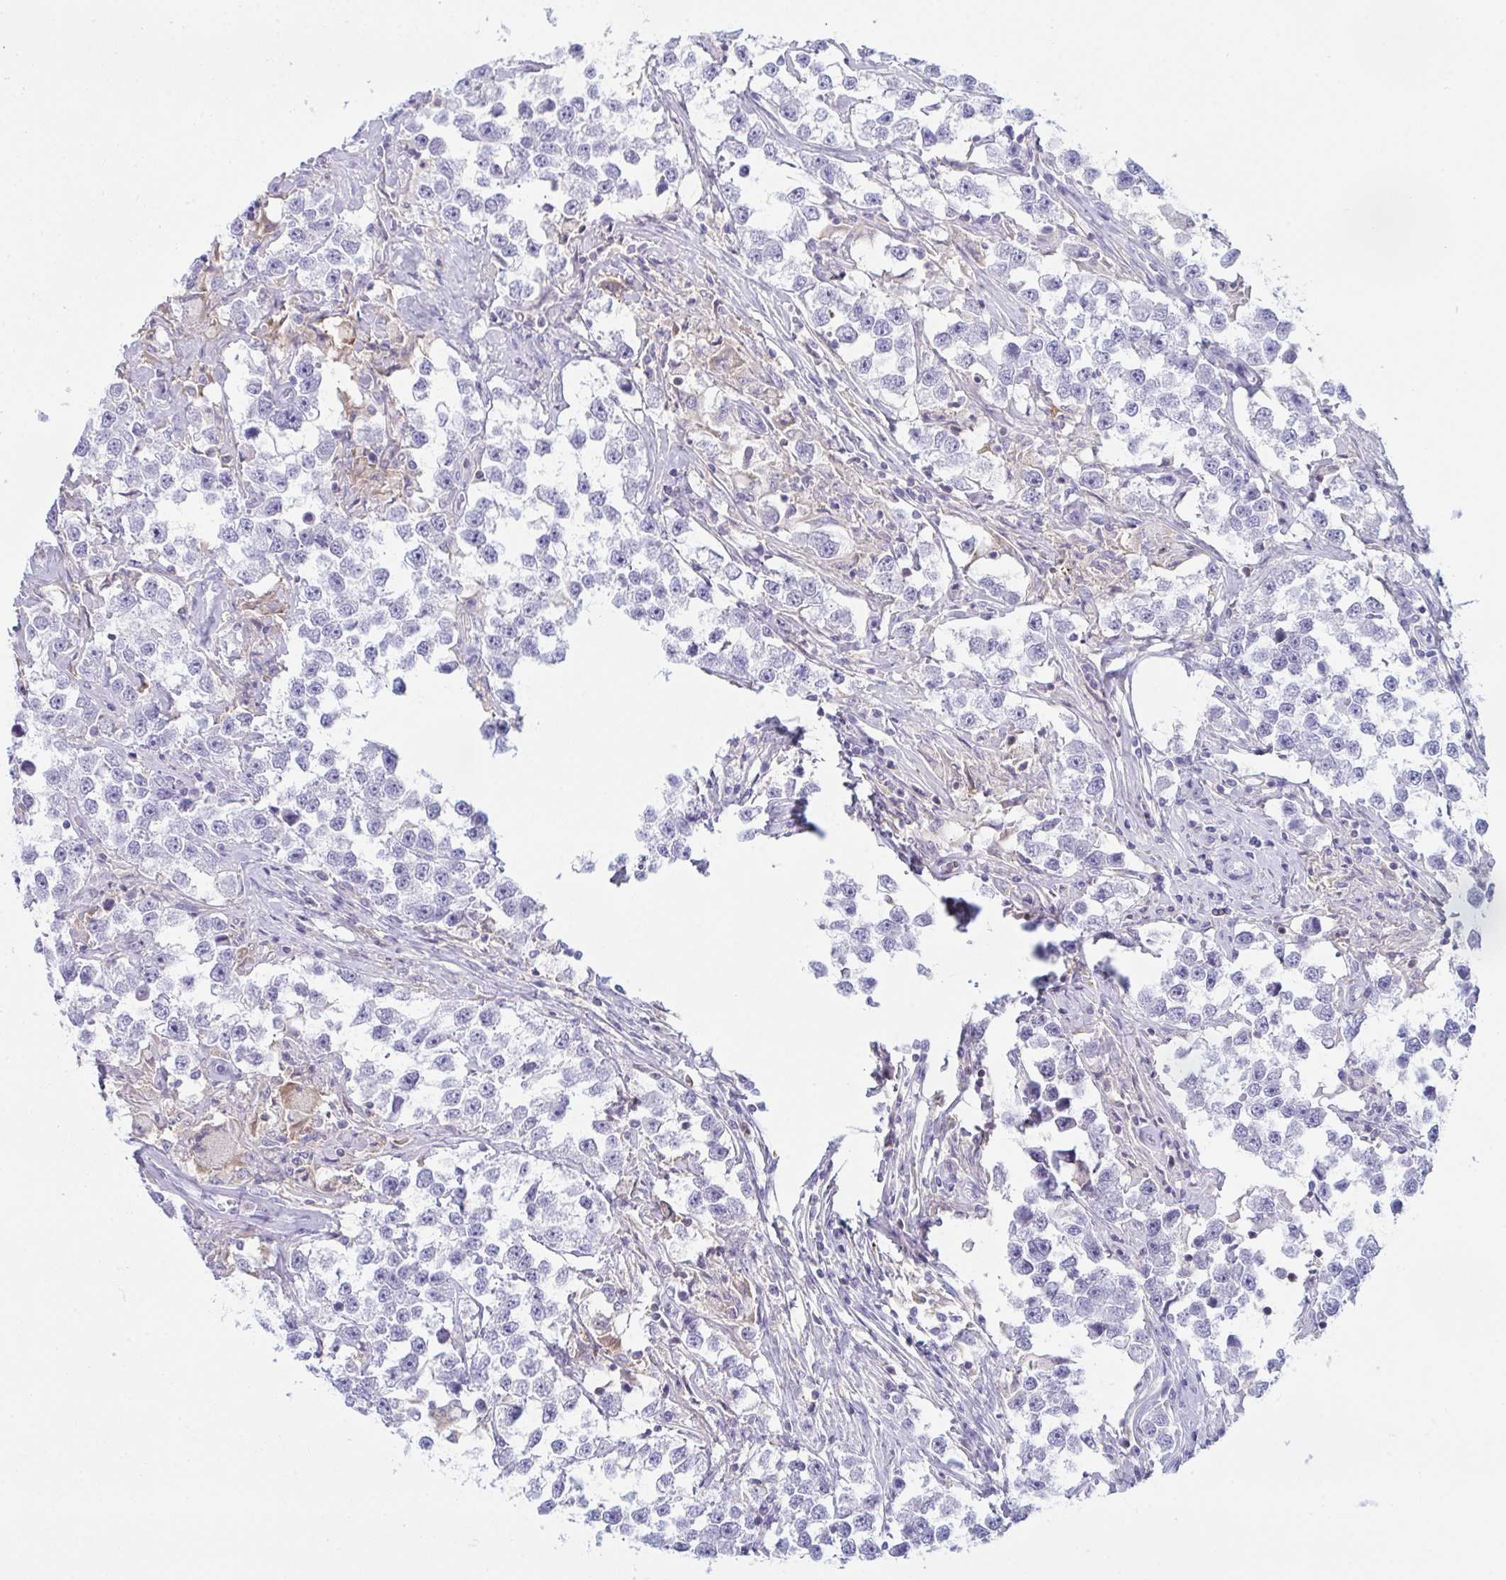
{"staining": {"intensity": "negative", "quantity": "none", "location": "none"}, "tissue": "testis cancer", "cell_type": "Tumor cells", "image_type": "cancer", "snomed": [{"axis": "morphology", "description": "Seminoma, NOS"}, {"axis": "topography", "description": "Testis"}], "caption": "This is an IHC micrograph of human testis seminoma. There is no positivity in tumor cells.", "gene": "MYO1F", "patient": {"sex": "male", "age": 46}}